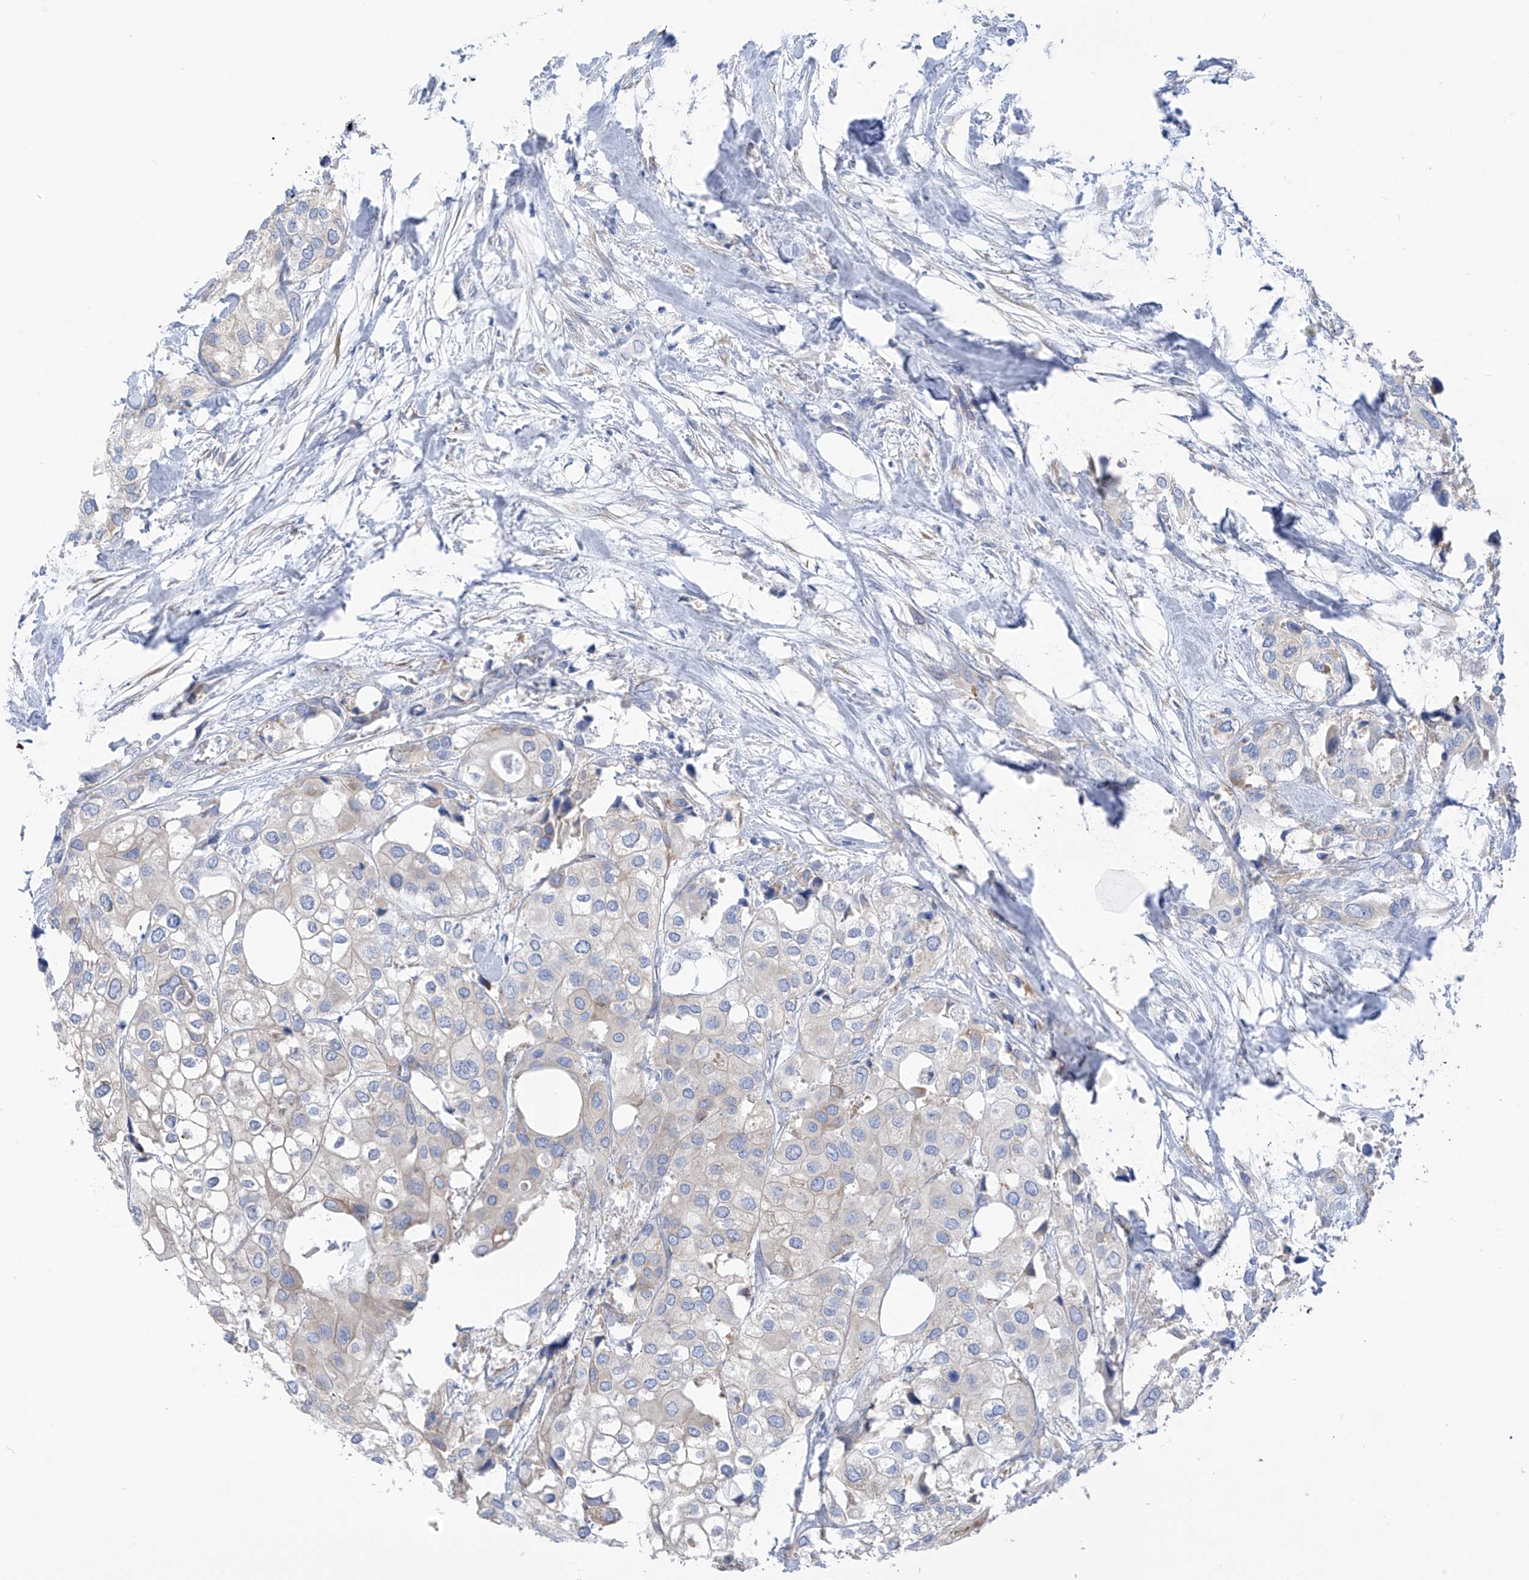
{"staining": {"intensity": "negative", "quantity": "none", "location": "none"}, "tissue": "urothelial cancer", "cell_type": "Tumor cells", "image_type": "cancer", "snomed": [{"axis": "morphology", "description": "Urothelial carcinoma, High grade"}, {"axis": "topography", "description": "Urinary bladder"}], "caption": "Image shows no significant protein staining in tumor cells of urothelial cancer.", "gene": "RCN2", "patient": {"sex": "male", "age": 64}}